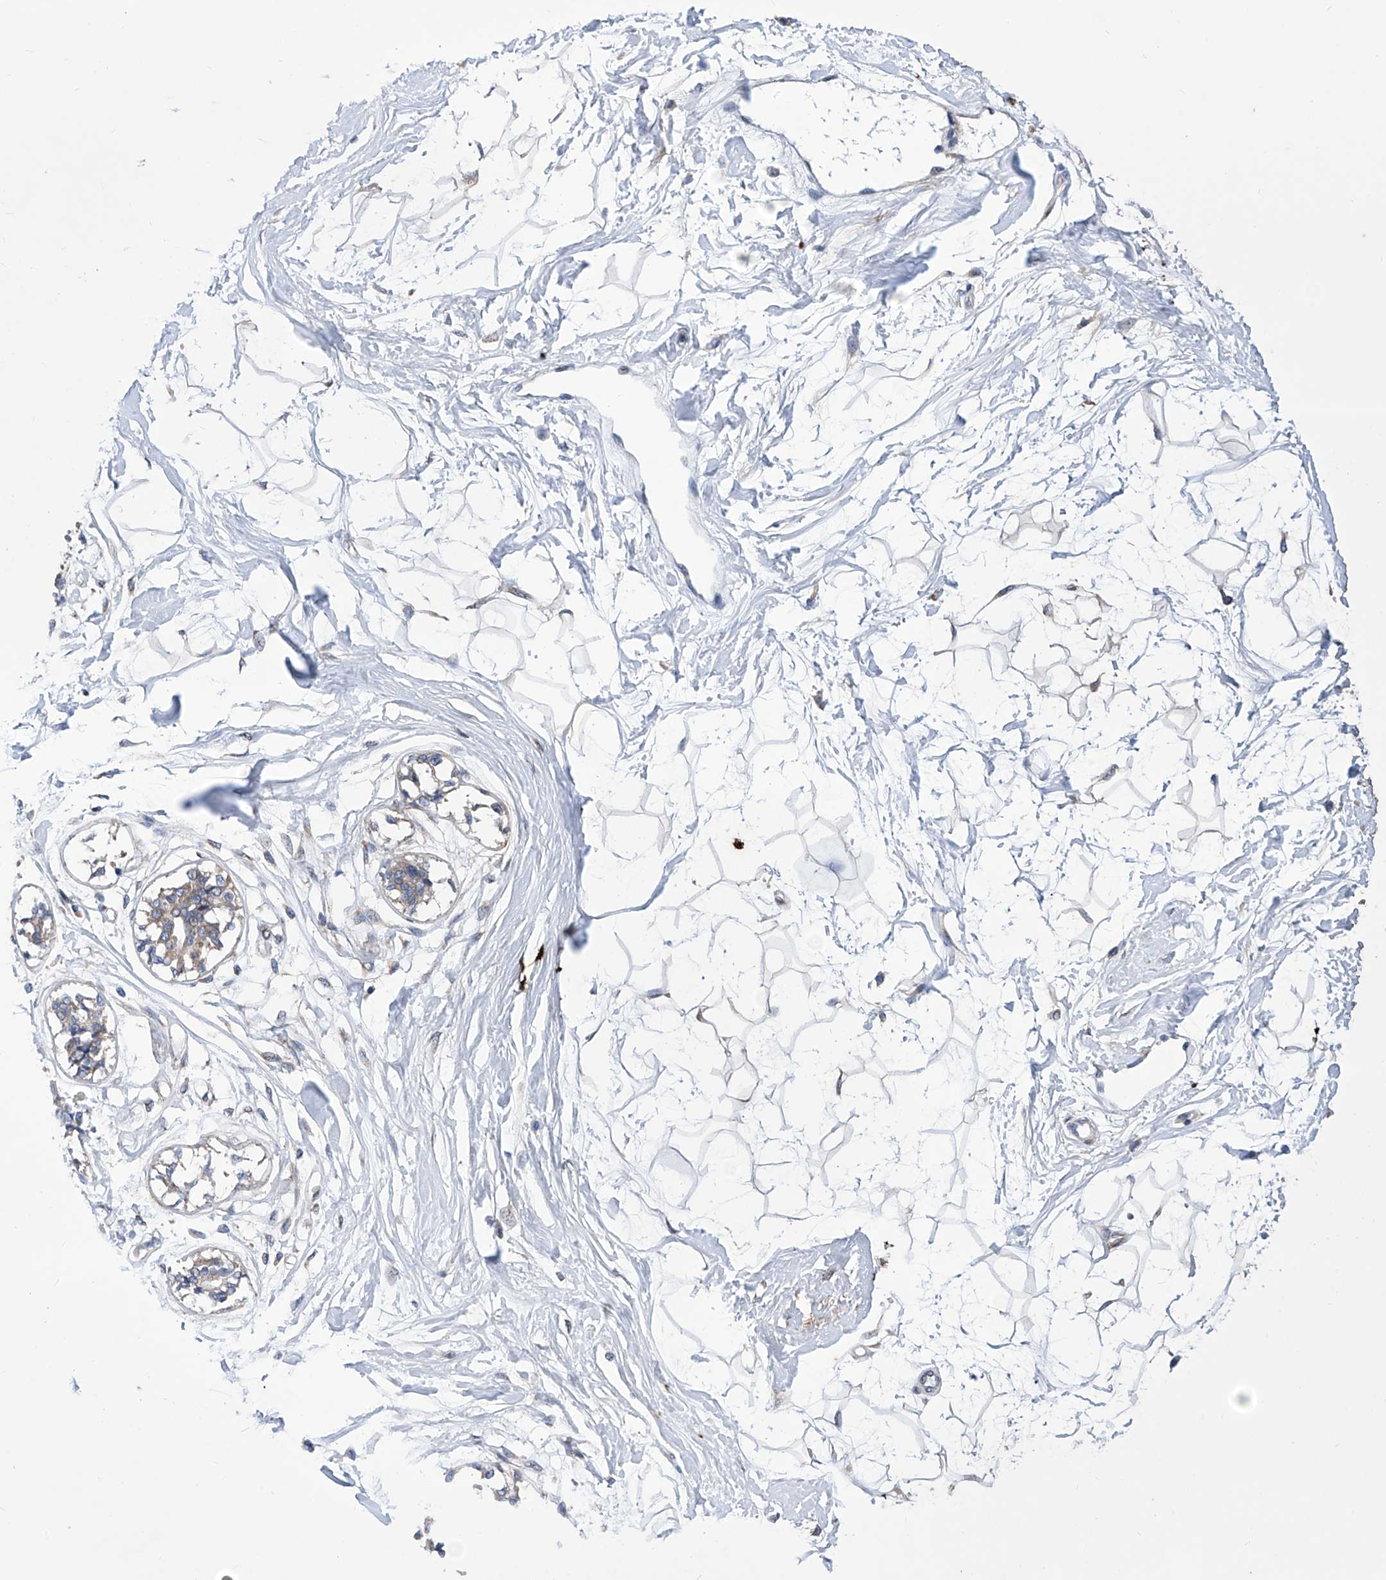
{"staining": {"intensity": "weak", "quantity": "25%-75%", "location": "cytoplasmic/membranous"}, "tissue": "breast", "cell_type": "Adipocytes", "image_type": "normal", "snomed": [{"axis": "morphology", "description": "Normal tissue, NOS"}, {"axis": "topography", "description": "Breast"}], "caption": "DAB immunohistochemical staining of unremarkable human breast displays weak cytoplasmic/membranous protein positivity in approximately 25%-75% of adipocytes.", "gene": "KTI12", "patient": {"sex": "female", "age": 45}}